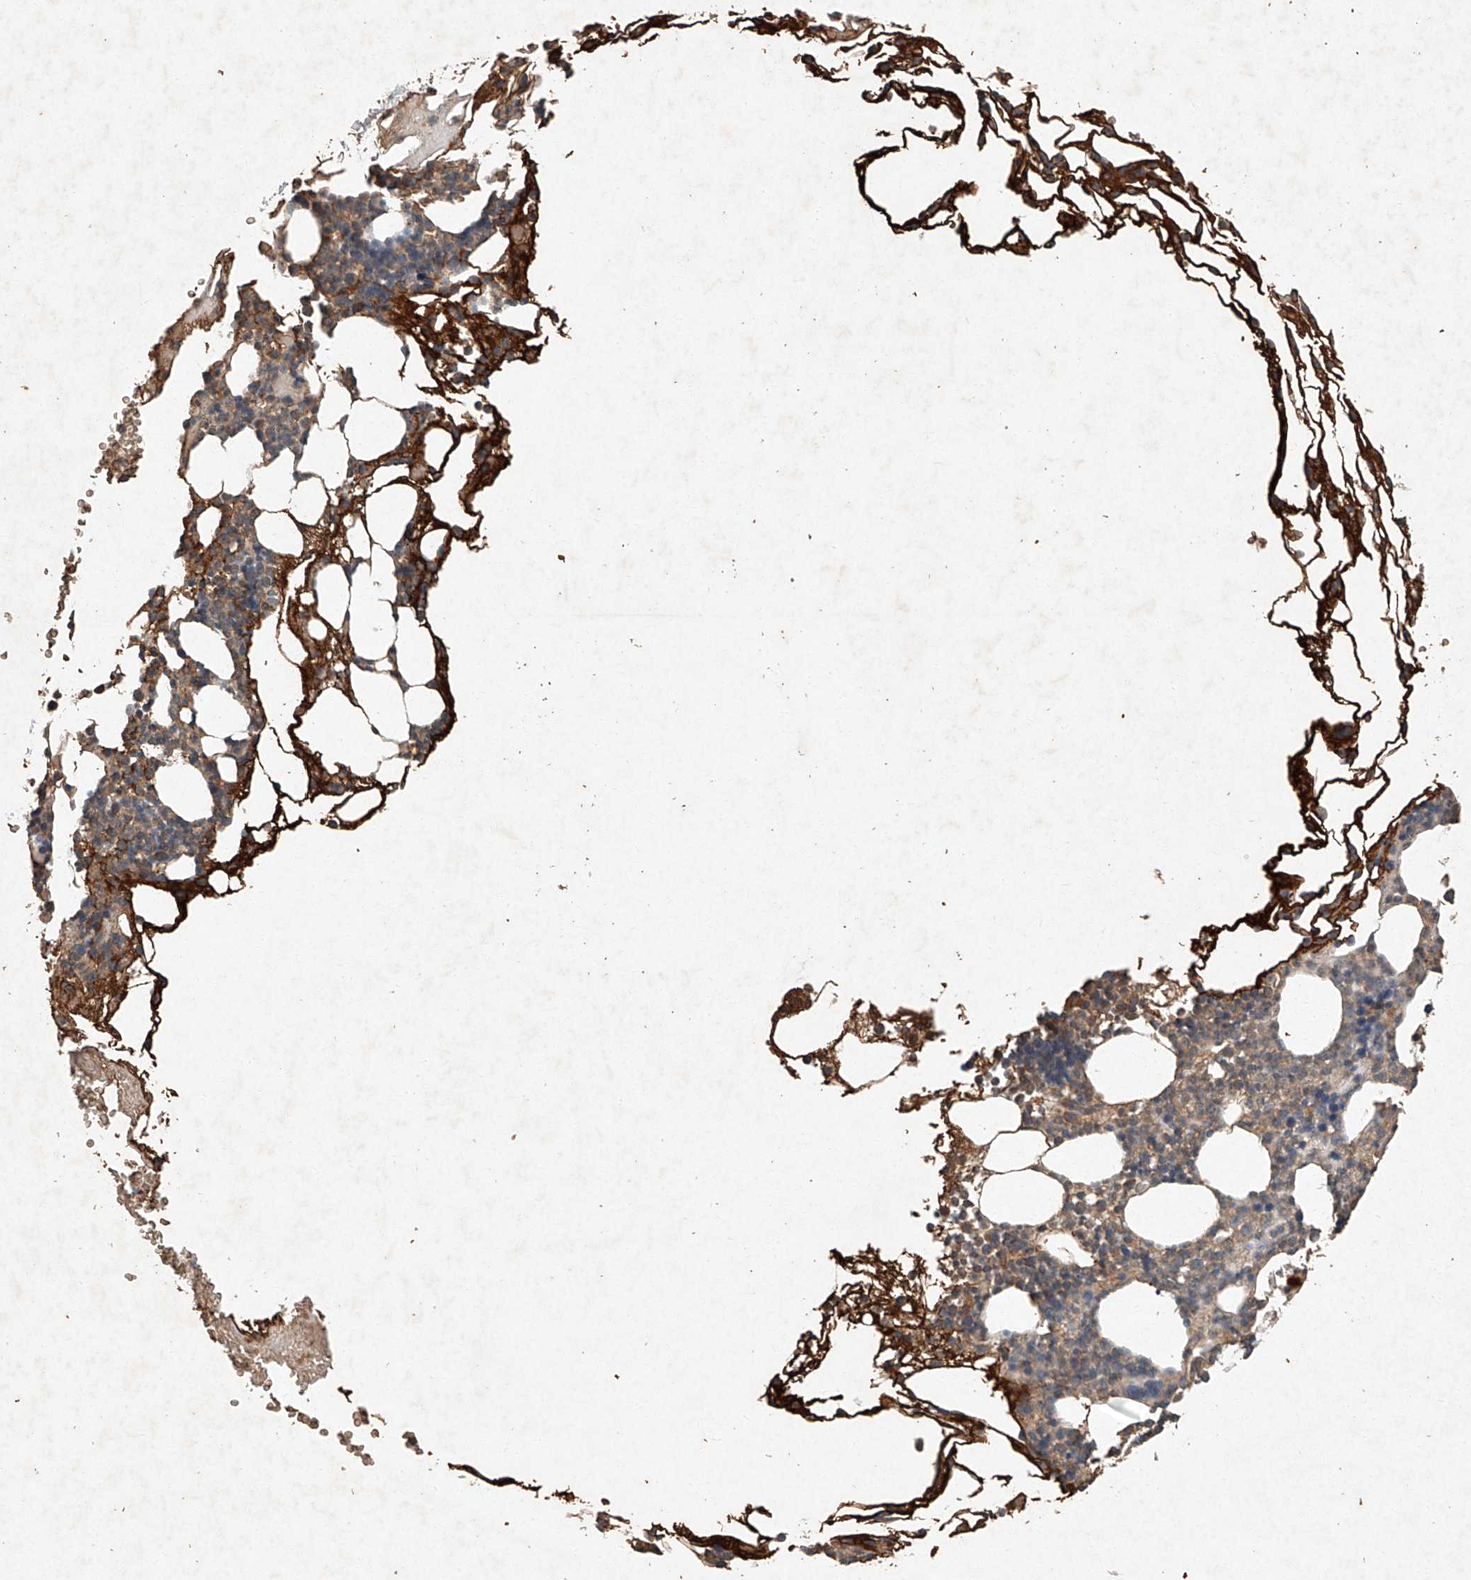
{"staining": {"intensity": "weak", "quantity": "25%-75%", "location": "cytoplasmic/membranous"}, "tissue": "bone marrow", "cell_type": "Hematopoietic cells", "image_type": "normal", "snomed": [{"axis": "morphology", "description": "Normal tissue, NOS"}, {"axis": "morphology", "description": "Inflammation, NOS"}, {"axis": "topography", "description": "Bone marrow"}], "caption": "This is a histology image of immunohistochemistry (IHC) staining of benign bone marrow, which shows weak staining in the cytoplasmic/membranous of hematopoietic cells.", "gene": "STK3", "patient": {"sex": "female", "age": 78}}